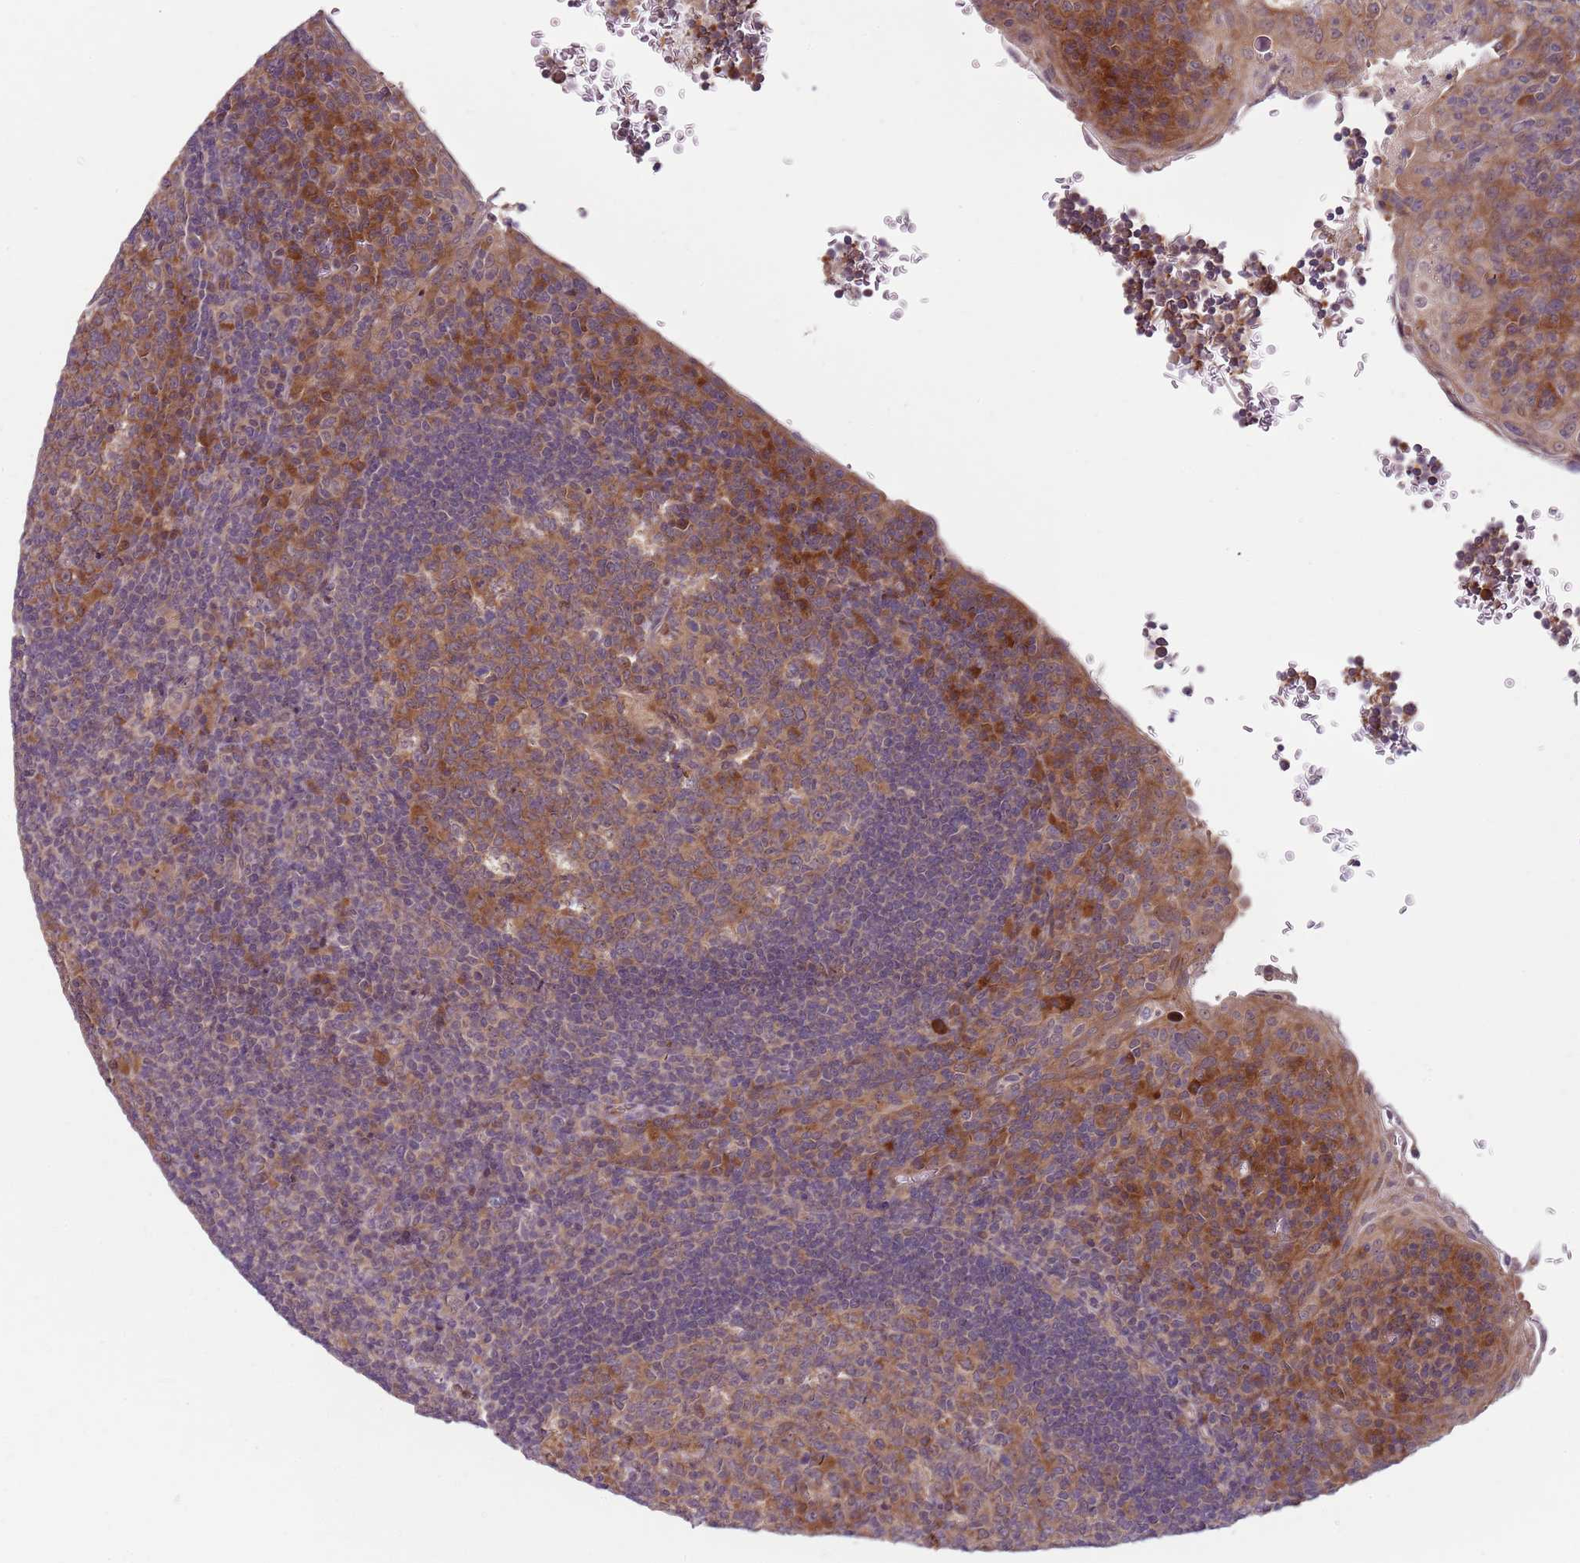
{"staining": {"intensity": "moderate", "quantity": ">75%", "location": "cytoplasmic/membranous"}, "tissue": "tonsil", "cell_type": "Germinal center cells", "image_type": "normal", "snomed": [{"axis": "morphology", "description": "Normal tissue, NOS"}, {"axis": "topography", "description": "Tonsil"}], "caption": "Immunohistochemical staining of benign tonsil demonstrates moderate cytoplasmic/membranous protein positivity in approximately >75% of germinal center cells.", "gene": "FBXL22", "patient": {"sex": "male", "age": 17}}